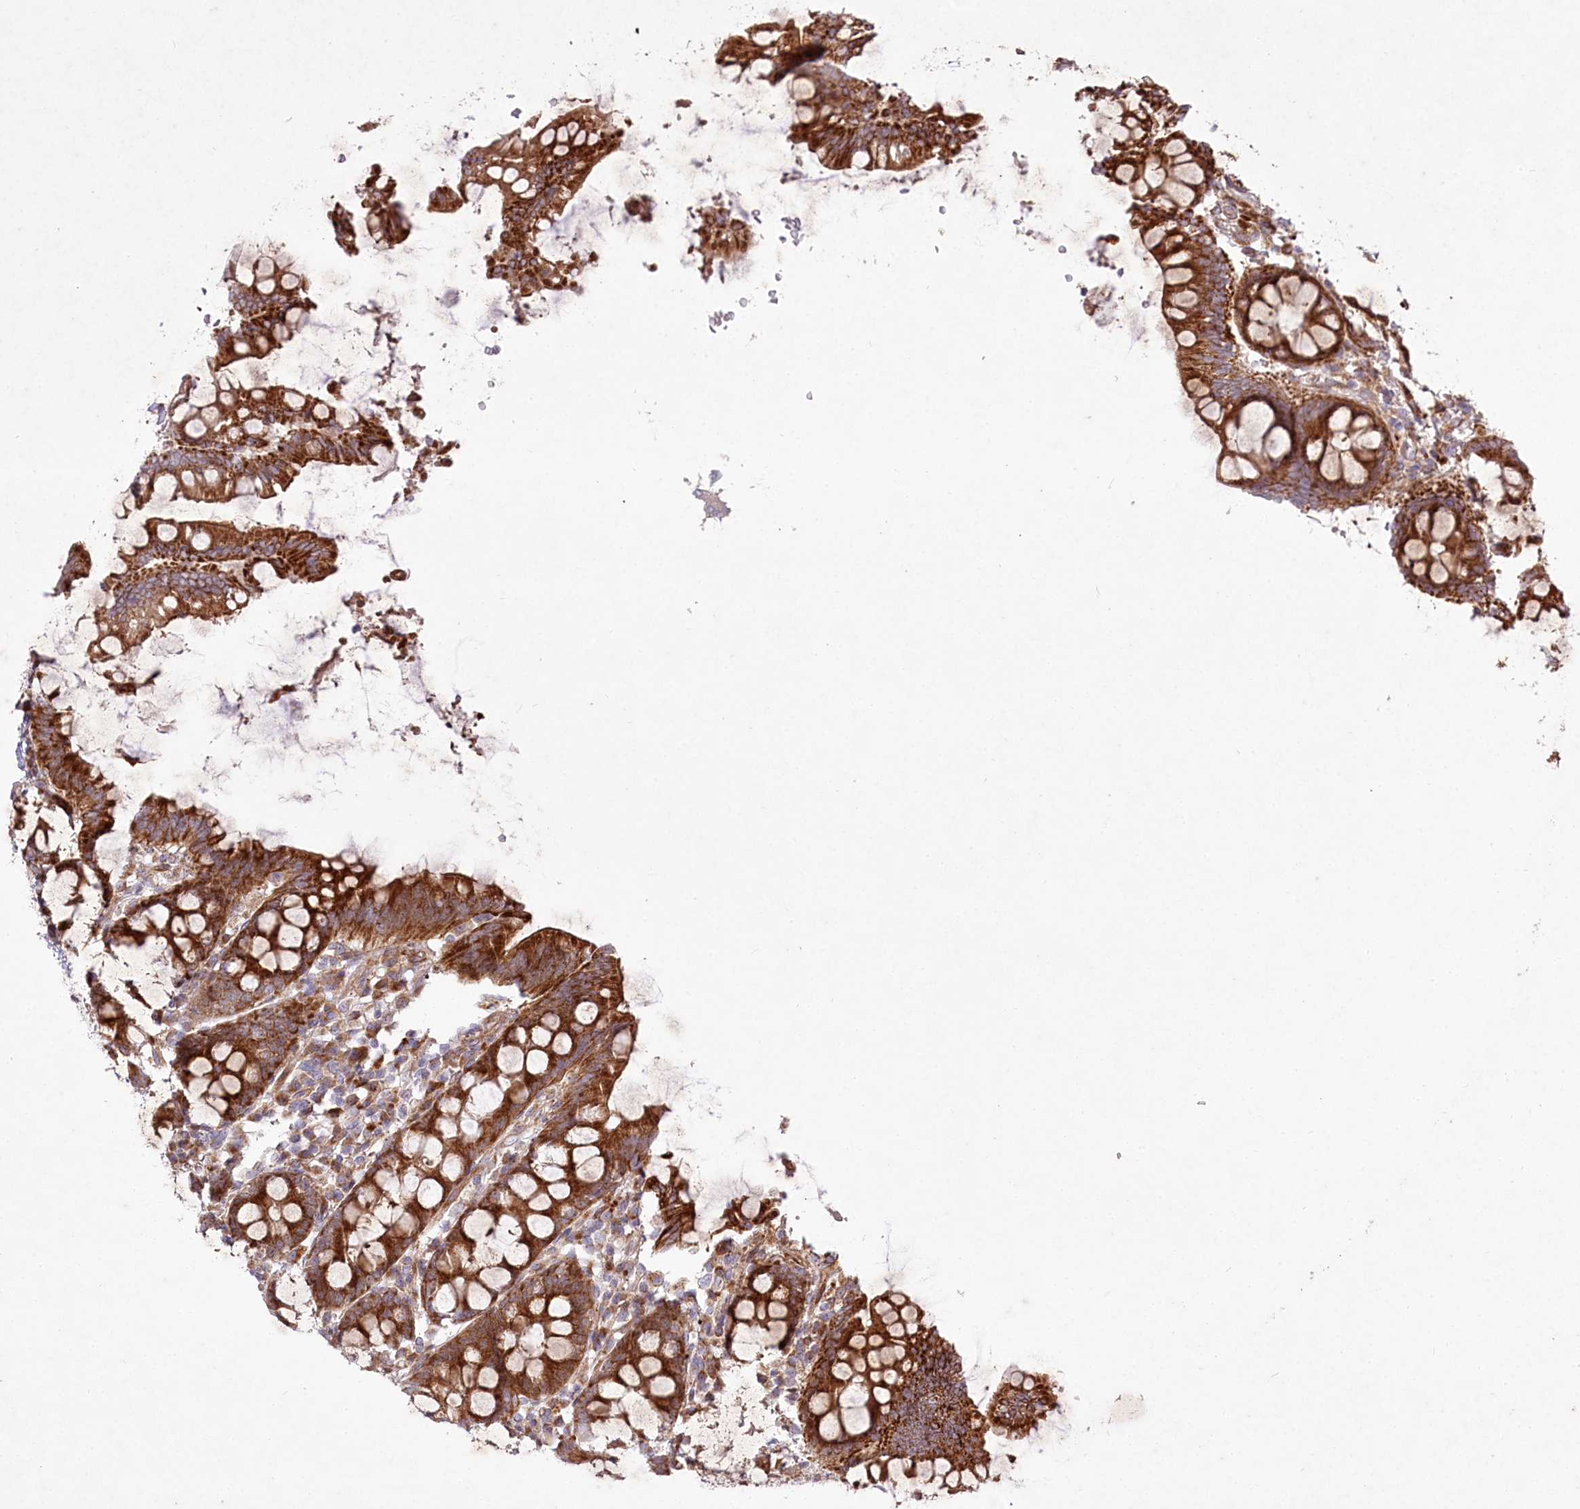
{"staining": {"intensity": "moderate", "quantity": ">75%", "location": "cytoplasmic/membranous"}, "tissue": "colon", "cell_type": "Endothelial cells", "image_type": "normal", "snomed": [{"axis": "morphology", "description": "Normal tissue, NOS"}, {"axis": "topography", "description": "Colon"}], "caption": "High-magnification brightfield microscopy of unremarkable colon stained with DAB (3,3'-diaminobenzidine) (brown) and counterstained with hematoxylin (blue). endothelial cells exhibit moderate cytoplasmic/membranous positivity is seen in about>75% of cells.", "gene": "PSTK", "patient": {"sex": "female", "age": 79}}